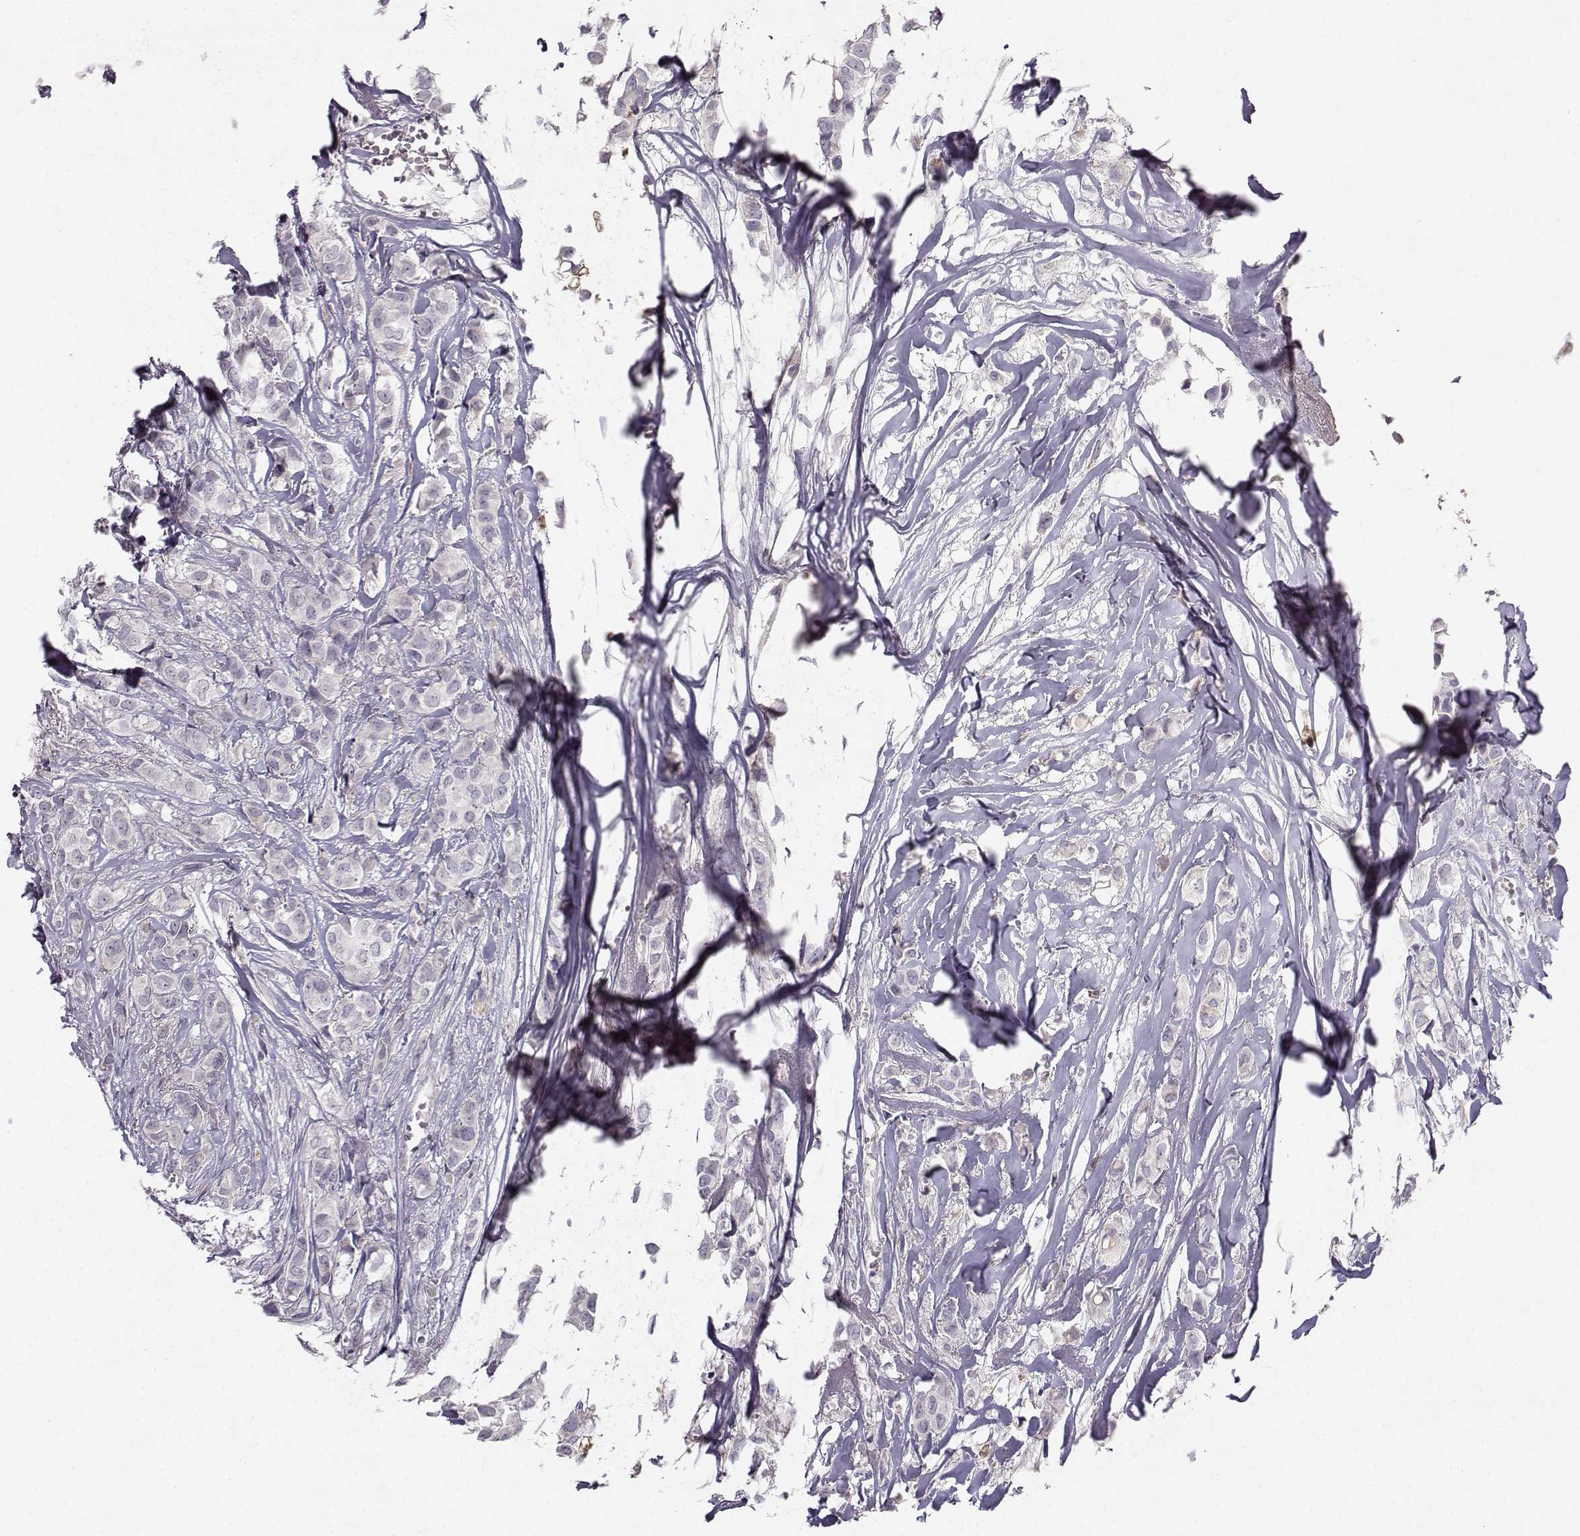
{"staining": {"intensity": "negative", "quantity": "none", "location": "none"}, "tissue": "breast cancer", "cell_type": "Tumor cells", "image_type": "cancer", "snomed": [{"axis": "morphology", "description": "Duct carcinoma"}, {"axis": "topography", "description": "Breast"}], "caption": "IHC histopathology image of neoplastic tissue: intraductal carcinoma (breast) stained with DAB (3,3'-diaminobenzidine) demonstrates no significant protein expression in tumor cells. (Brightfield microscopy of DAB immunohistochemistry at high magnification).", "gene": "OPRD1", "patient": {"sex": "female", "age": 85}}